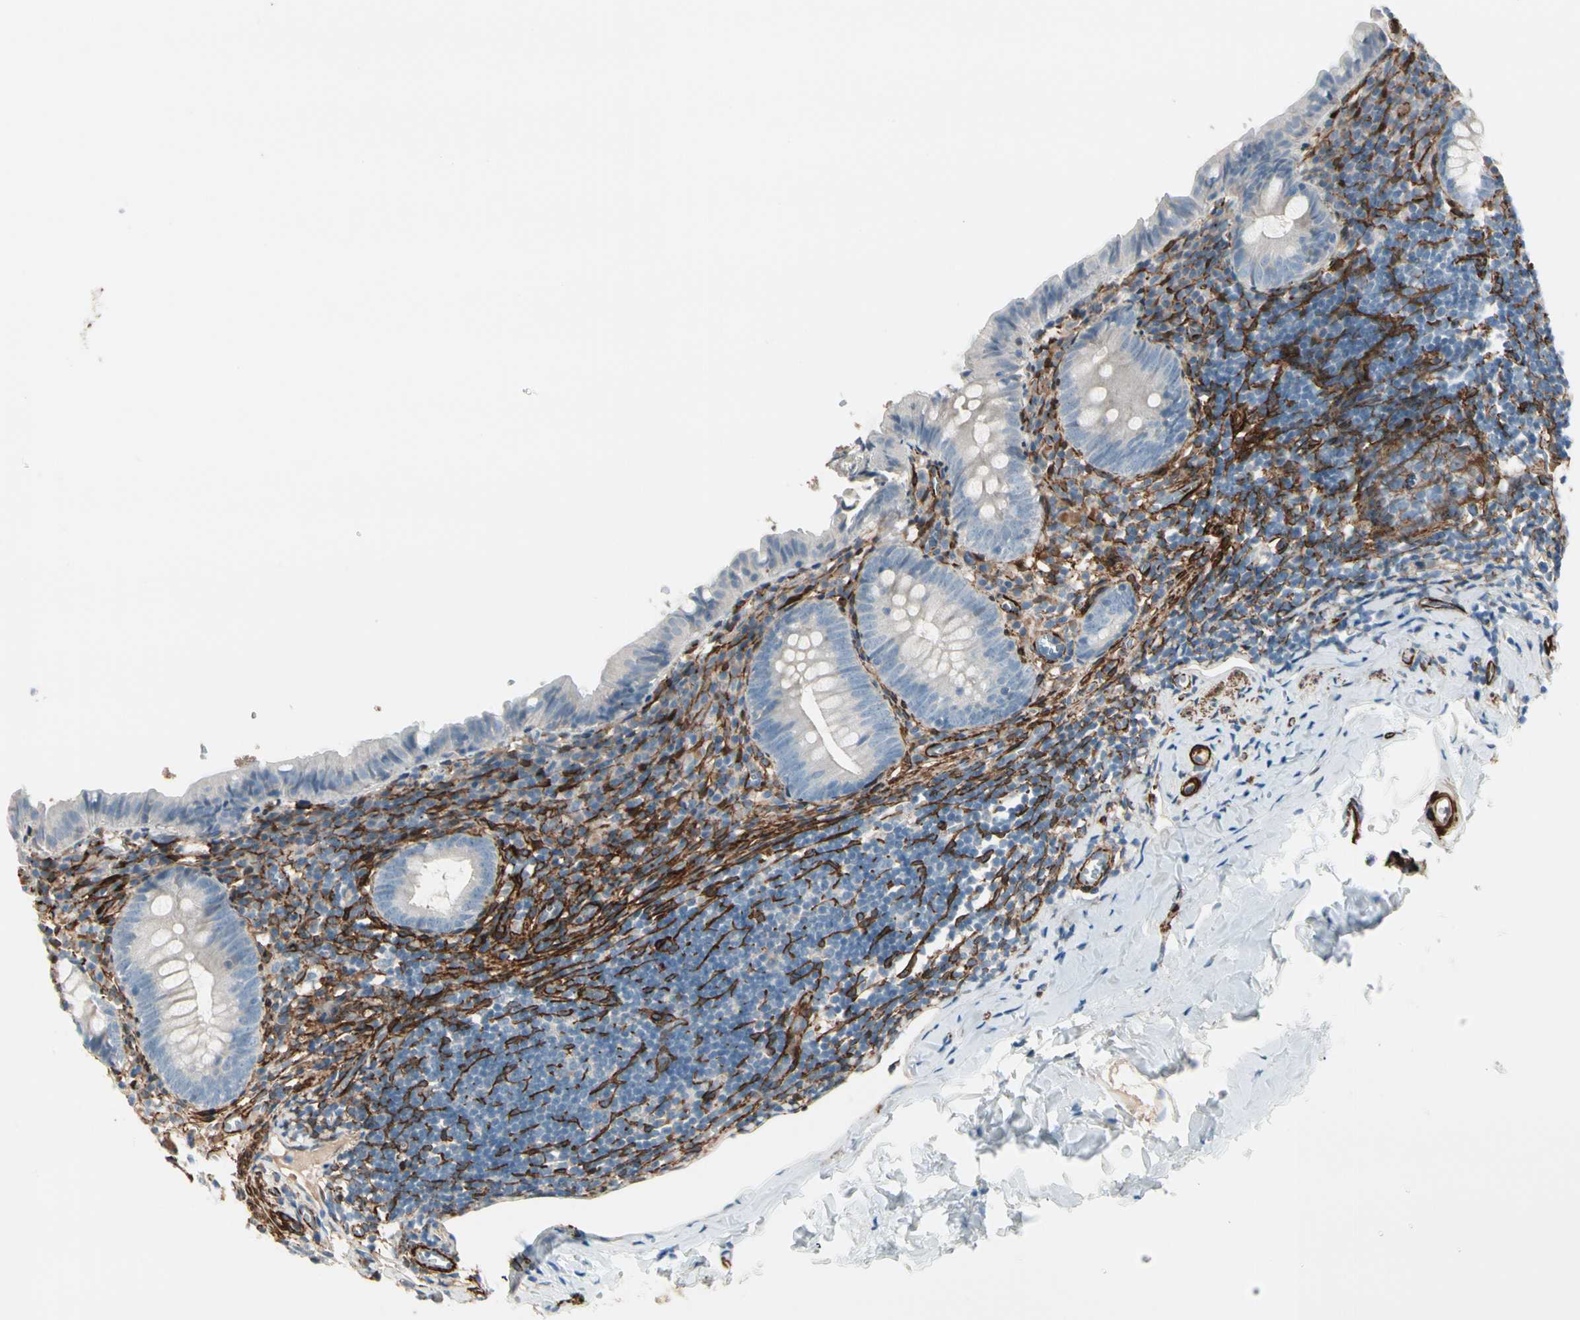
{"staining": {"intensity": "negative", "quantity": "none", "location": "none"}, "tissue": "appendix", "cell_type": "Glandular cells", "image_type": "normal", "snomed": [{"axis": "morphology", "description": "Normal tissue, NOS"}, {"axis": "topography", "description": "Appendix"}], "caption": "DAB (3,3'-diaminobenzidine) immunohistochemical staining of normal appendix reveals no significant expression in glandular cells.", "gene": "CALD1", "patient": {"sex": "female", "age": 10}}